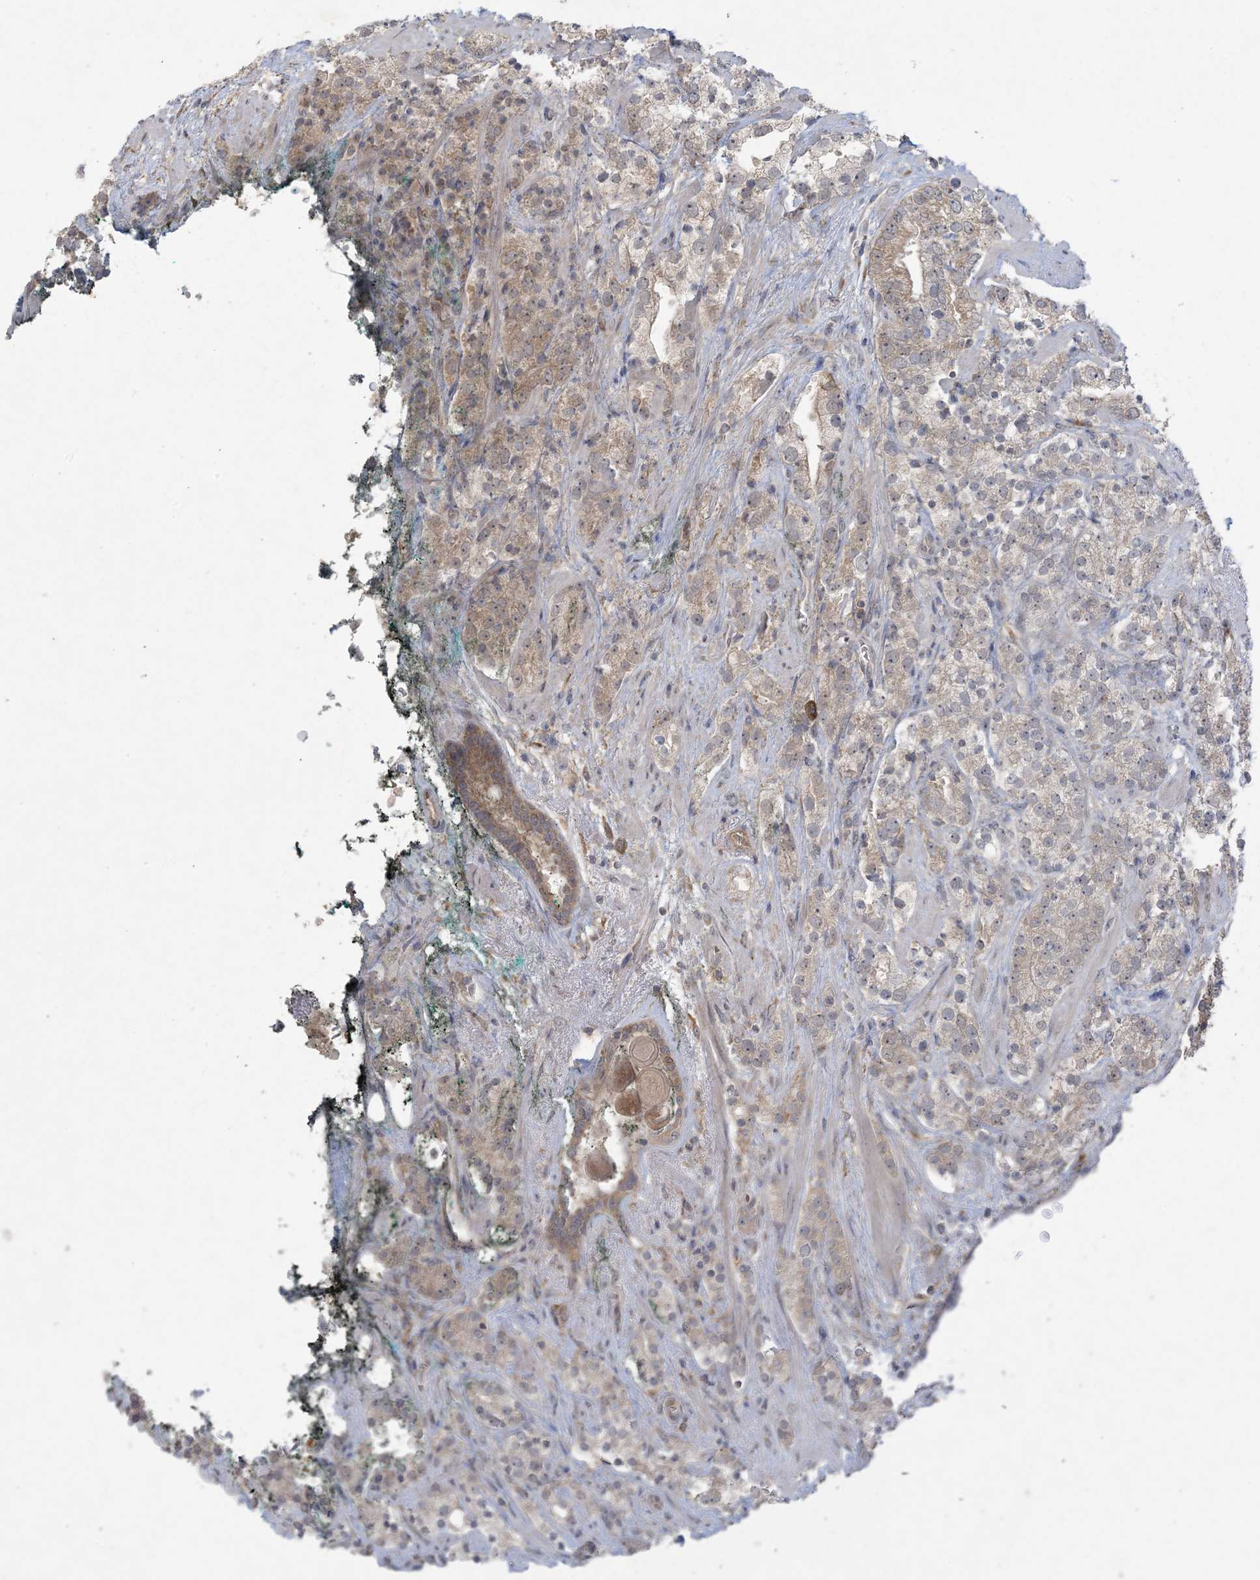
{"staining": {"intensity": "weak", "quantity": "25%-75%", "location": "cytoplasmic/membranous"}, "tissue": "prostate cancer", "cell_type": "Tumor cells", "image_type": "cancer", "snomed": [{"axis": "morphology", "description": "Adenocarcinoma, High grade"}, {"axis": "topography", "description": "Prostate"}], "caption": "Protein positivity by immunohistochemistry exhibits weak cytoplasmic/membranous positivity in approximately 25%-75% of tumor cells in high-grade adenocarcinoma (prostate). Nuclei are stained in blue.", "gene": "NRBP2", "patient": {"sex": "male", "age": 71}}